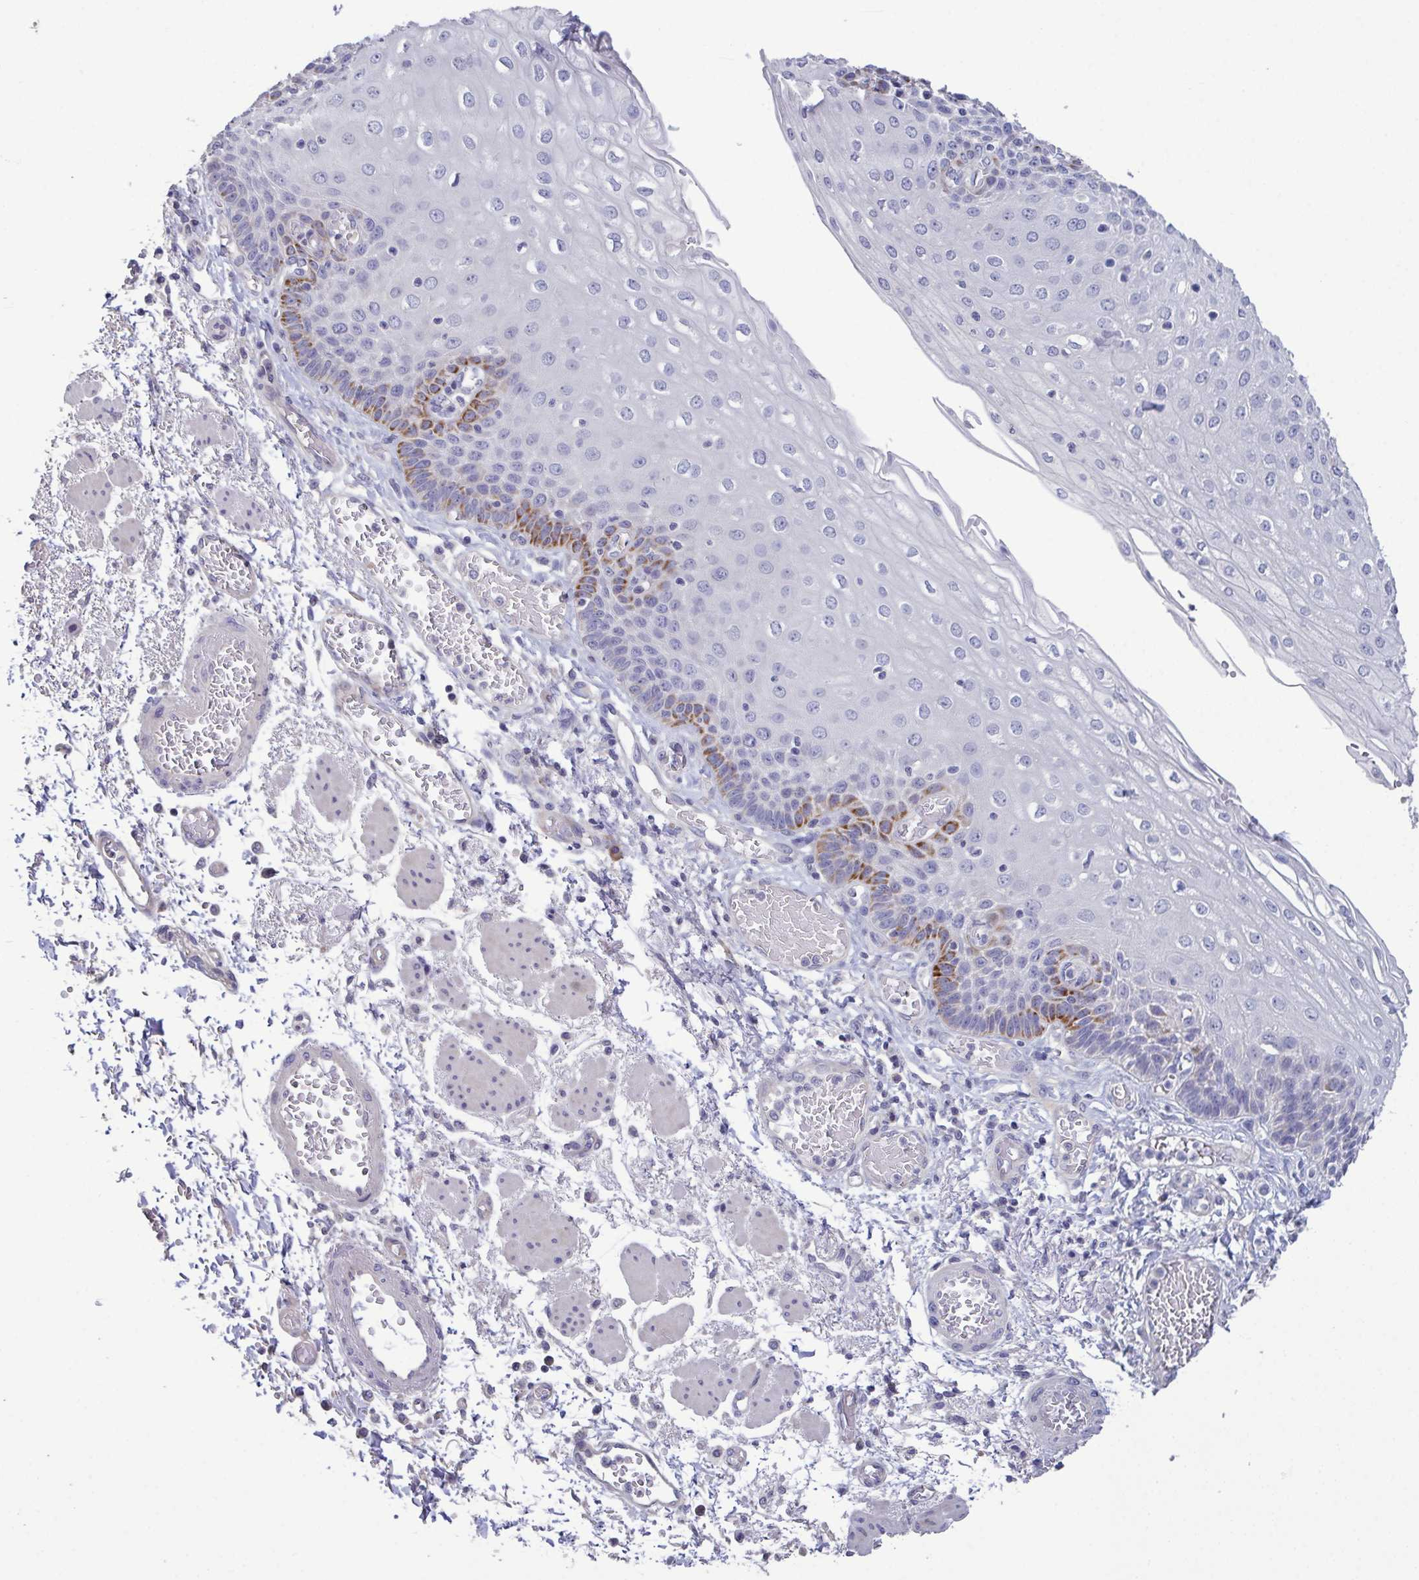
{"staining": {"intensity": "moderate", "quantity": "<25%", "location": "cytoplasmic/membranous"}, "tissue": "esophagus", "cell_type": "Squamous epithelial cells", "image_type": "normal", "snomed": [{"axis": "morphology", "description": "Normal tissue, NOS"}, {"axis": "morphology", "description": "Adenocarcinoma, NOS"}, {"axis": "topography", "description": "Esophagus"}], "caption": "Protein analysis of normal esophagus shows moderate cytoplasmic/membranous expression in approximately <25% of squamous epithelial cells.", "gene": "GLDC", "patient": {"sex": "male", "age": 81}}